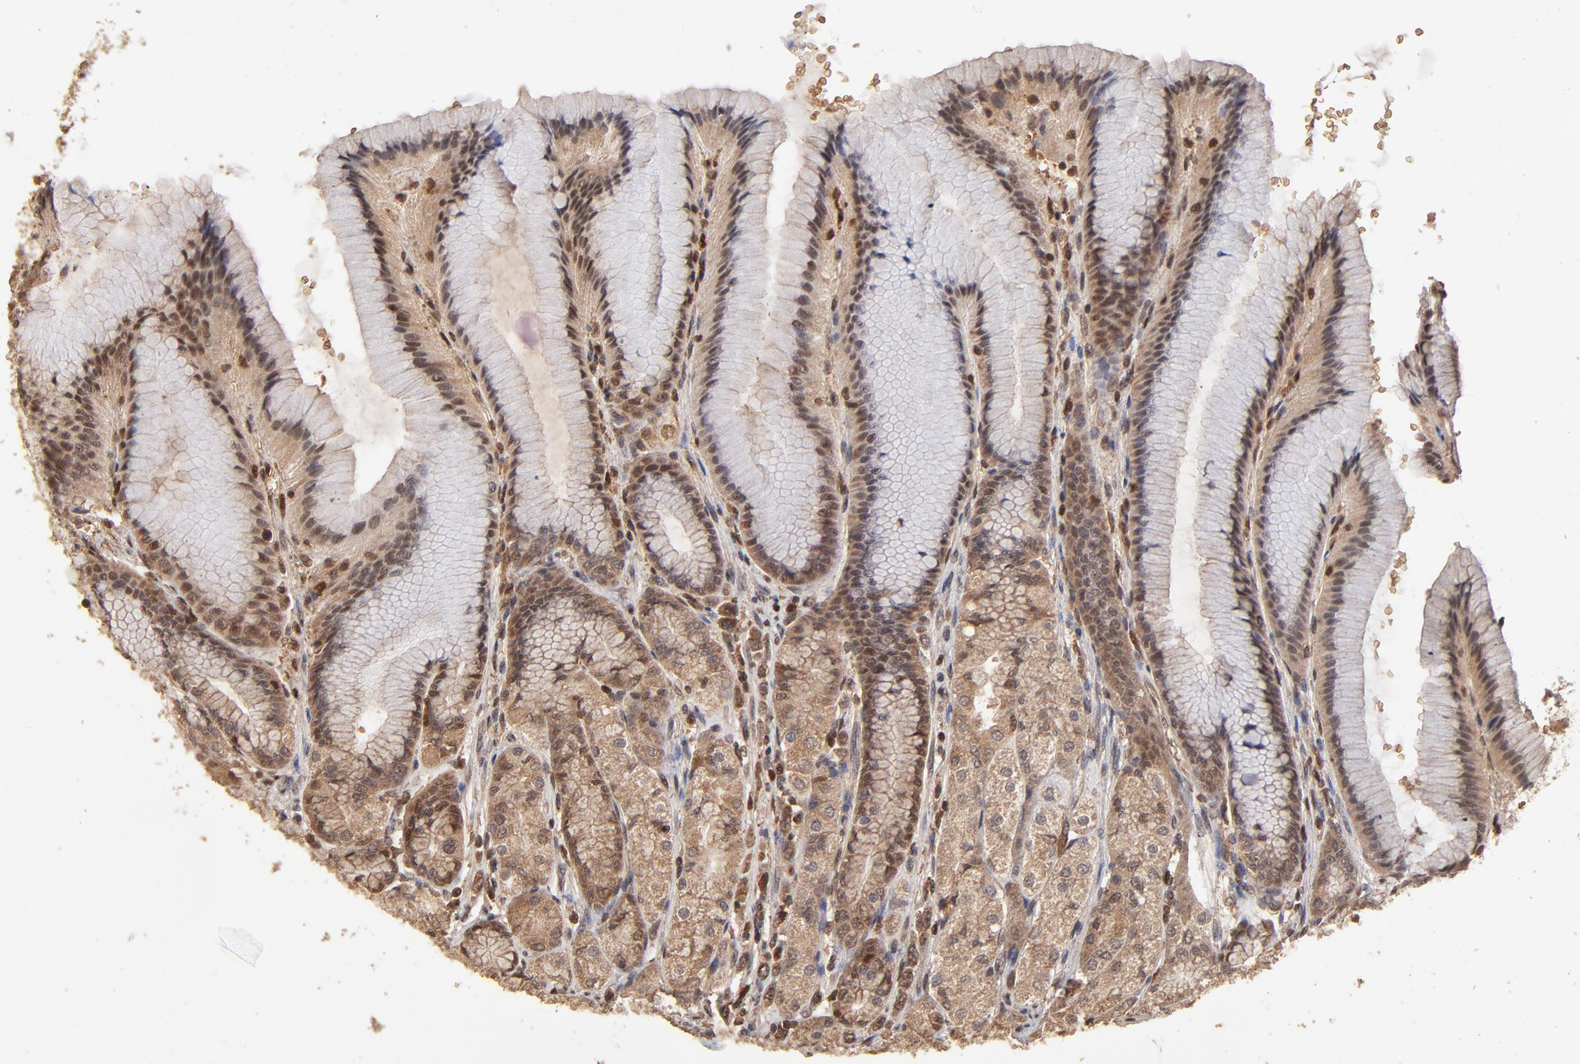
{"staining": {"intensity": "moderate", "quantity": "25%-75%", "location": "cytoplasmic/membranous,nuclear"}, "tissue": "stomach", "cell_type": "Glandular cells", "image_type": "normal", "snomed": [{"axis": "morphology", "description": "Normal tissue, NOS"}, {"axis": "morphology", "description": "Adenocarcinoma, NOS"}, {"axis": "topography", "description": "Stomach"}, {"axis": "topography", "description": "Stomach, lower"}], "caption": "Unremarkable stomach was stained to show a protein in brown. There is medium levels of moderate cytoplasmic/membranous,nuclear expression in approximately 25%-75% of glandular cells.", "gene": "CASP1", "patient": {"sex": "female", "age": 65}}